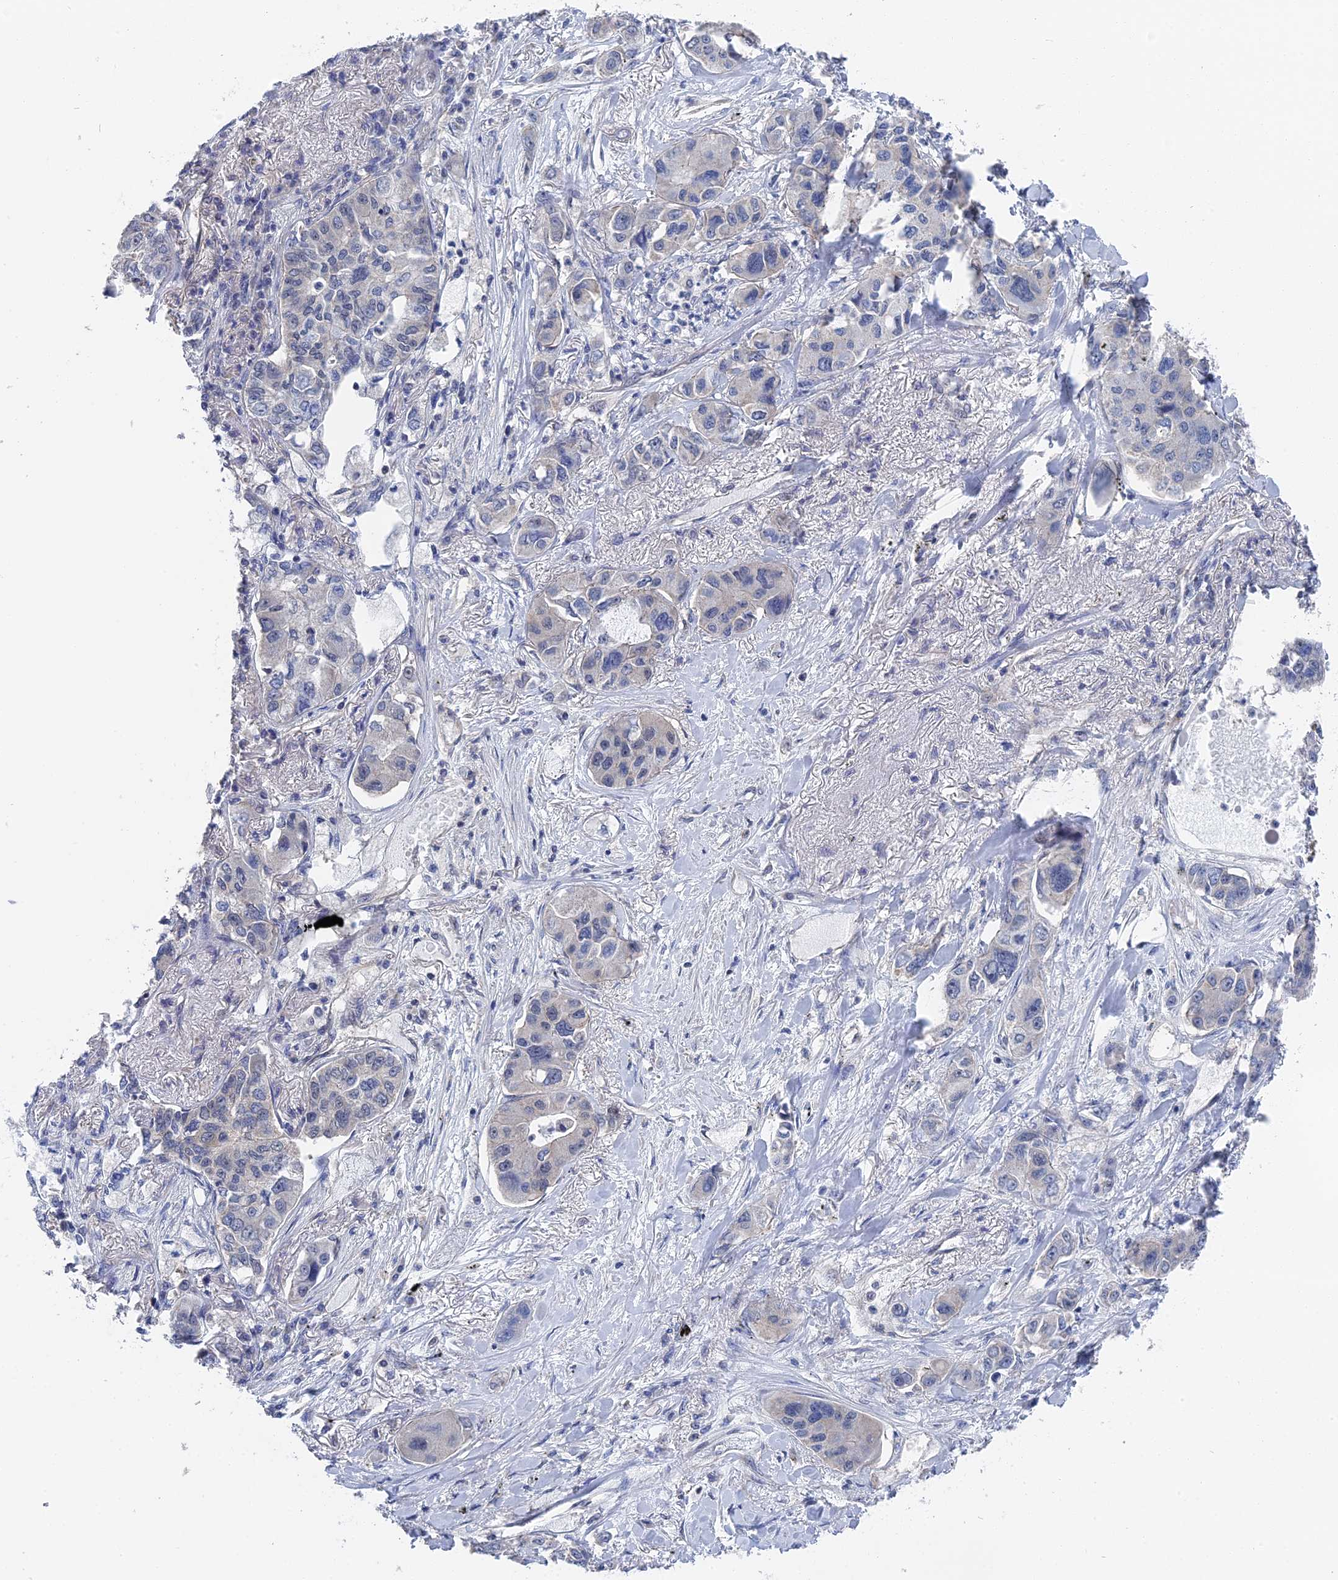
{"staining": {"intensity": "negative", "quantity": "none", "location": "none"}, "tissue": "lung cancer", "cell_type": "Tumor cells", "image_type": "cancer", "snomed": [{"axis": "morphology", "description": "Adenocarcinoma, NOS"}, {"axis": "topography", "description": "Lung"}], "caption": "Tumor cells show no significant protein positivity in lung cancer.", "gene": "TSSC4", "patient": {"sex": "male", "age": 49}}